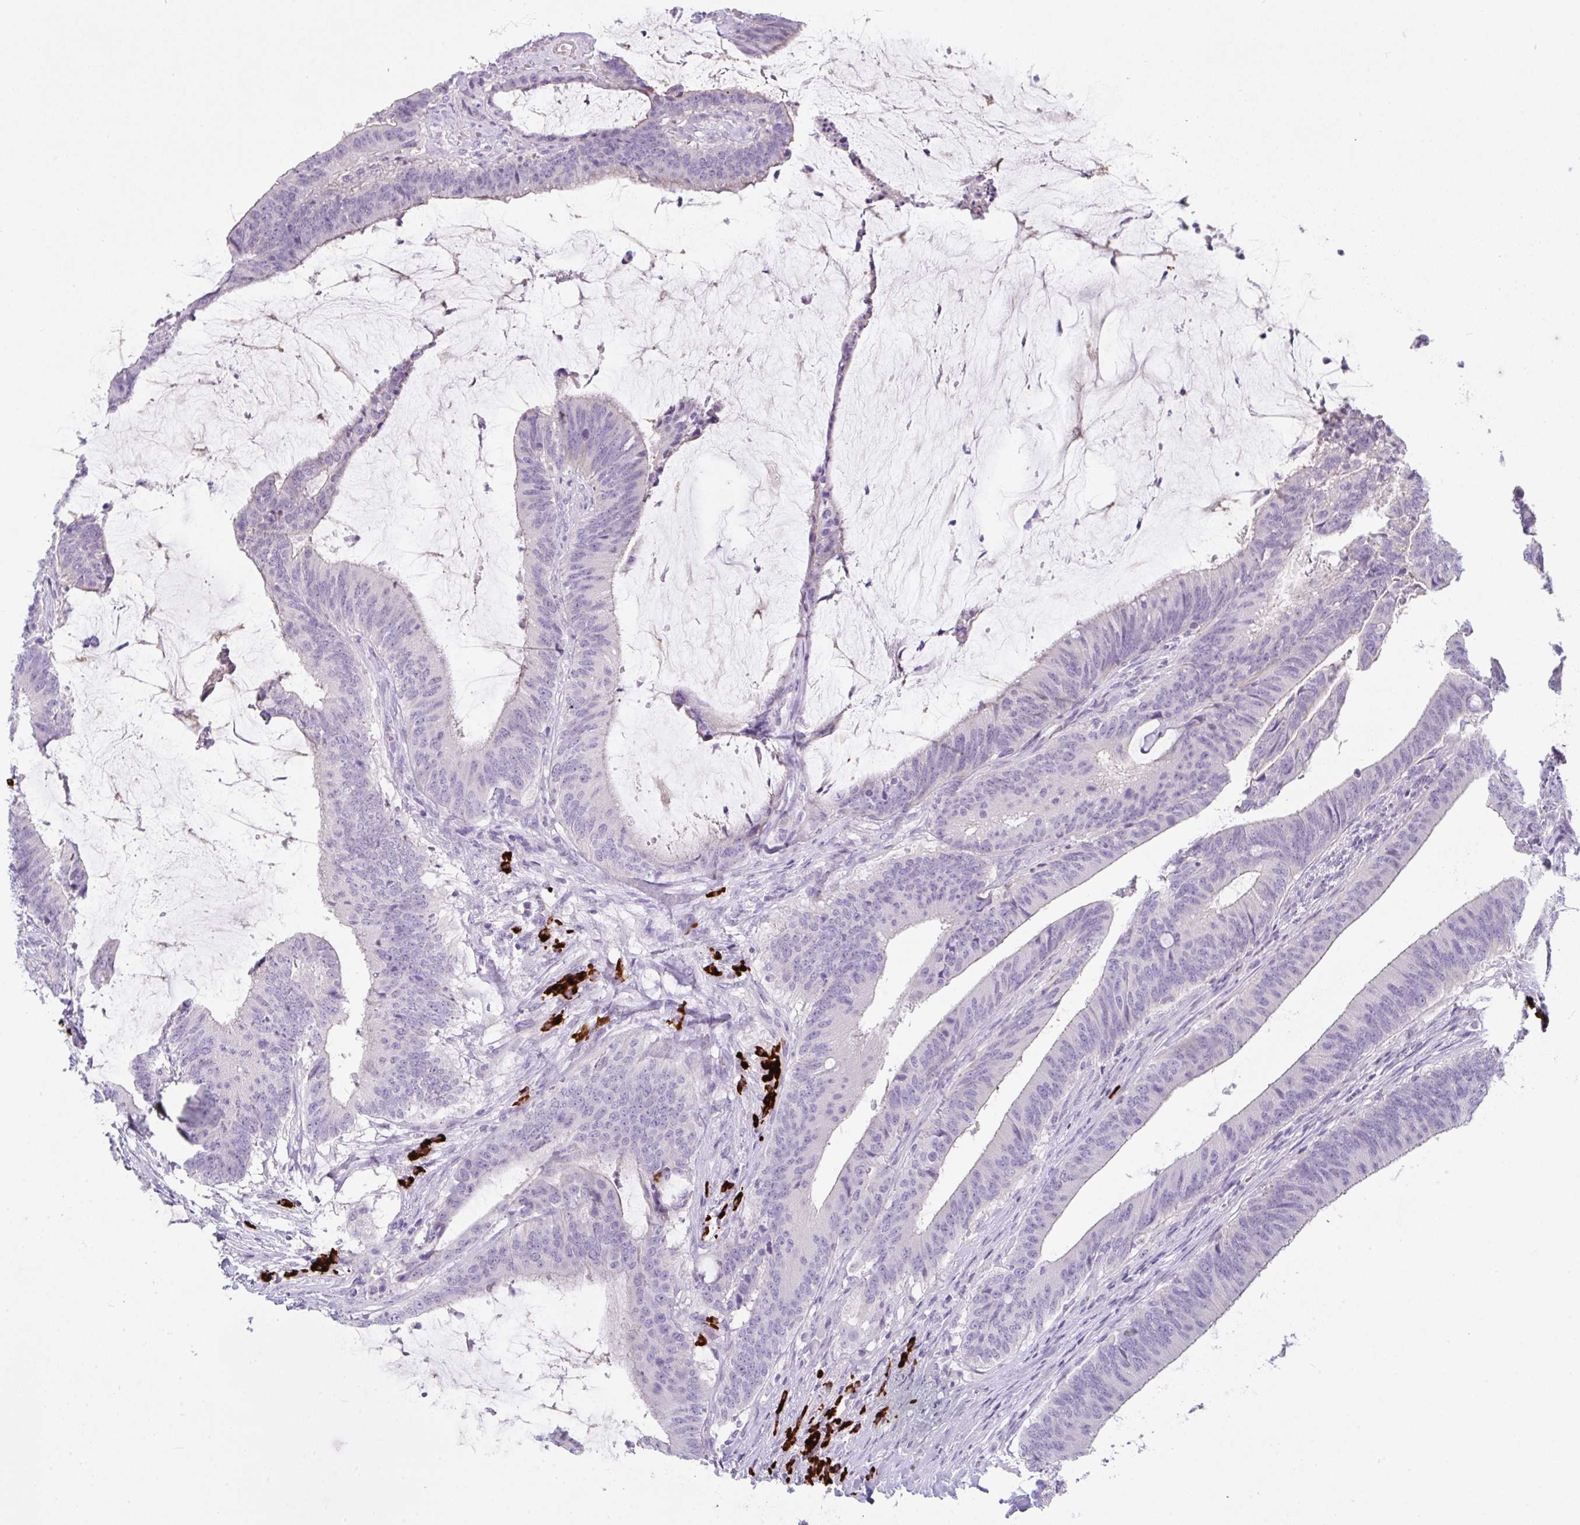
{"staining": {"intensity": "weak", "quantity": "<25%", "location": "cytoplasmic/membranous"}, "tissue": "colorectal cancer", "cell_type": "Tumor cells", "image_type": "cancer", "snomed": [{"axis": "morphology", "description": "Adenocarcinoma, NOS"}, {"axis": "topography", "description": "Colon"}], "caption": "IHC histopathology image of neoplastic tissue: colorectal cancer (adenocarcinoma) stained with DAB (3,3'-diaminobenzidine) exhibits no significant protein expression in tumor cells.", "gene": "CACNA1S", "patient": {"sex": "female", "age": 43}}